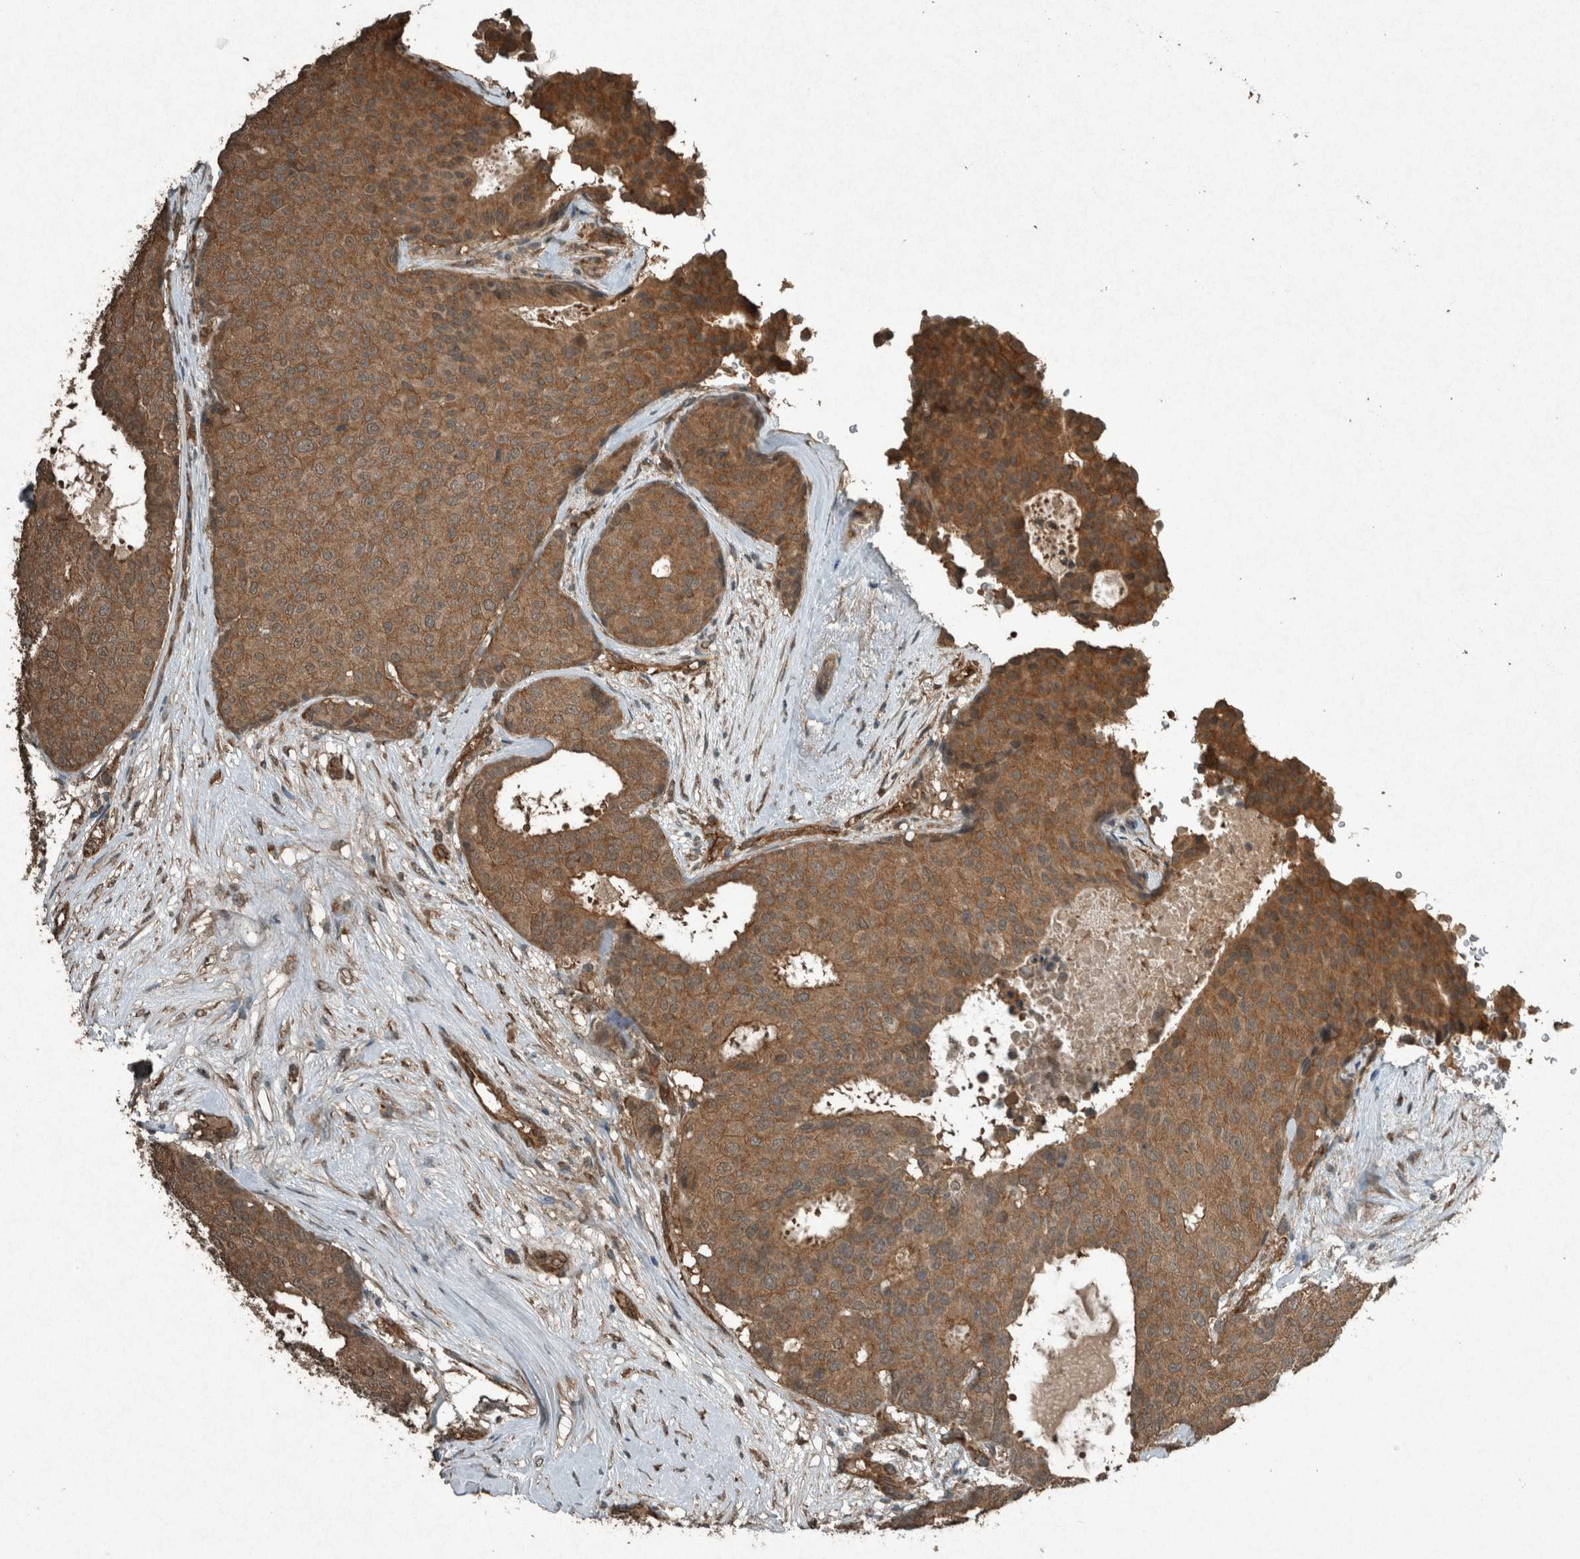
{"staining": {"intensity": "moderate", "quantity": ">75%", "location": "cytoplasmic/membranous"}, "tissue": "breast cancer", "cell_type": "Tumor cells", "image_type": "cancer", "snomed": [{"axis": "morphology", "description": "Duct carcinoma"}, {"axis": "topography", "description": "Breast"}], "caption": "Invasive ductal carcinoma (breast) stained with a protein marker shows moderate staining in tumor cells.", "gene": "ARHGEF12", "patient": {"sex": "female", "age": 75}}